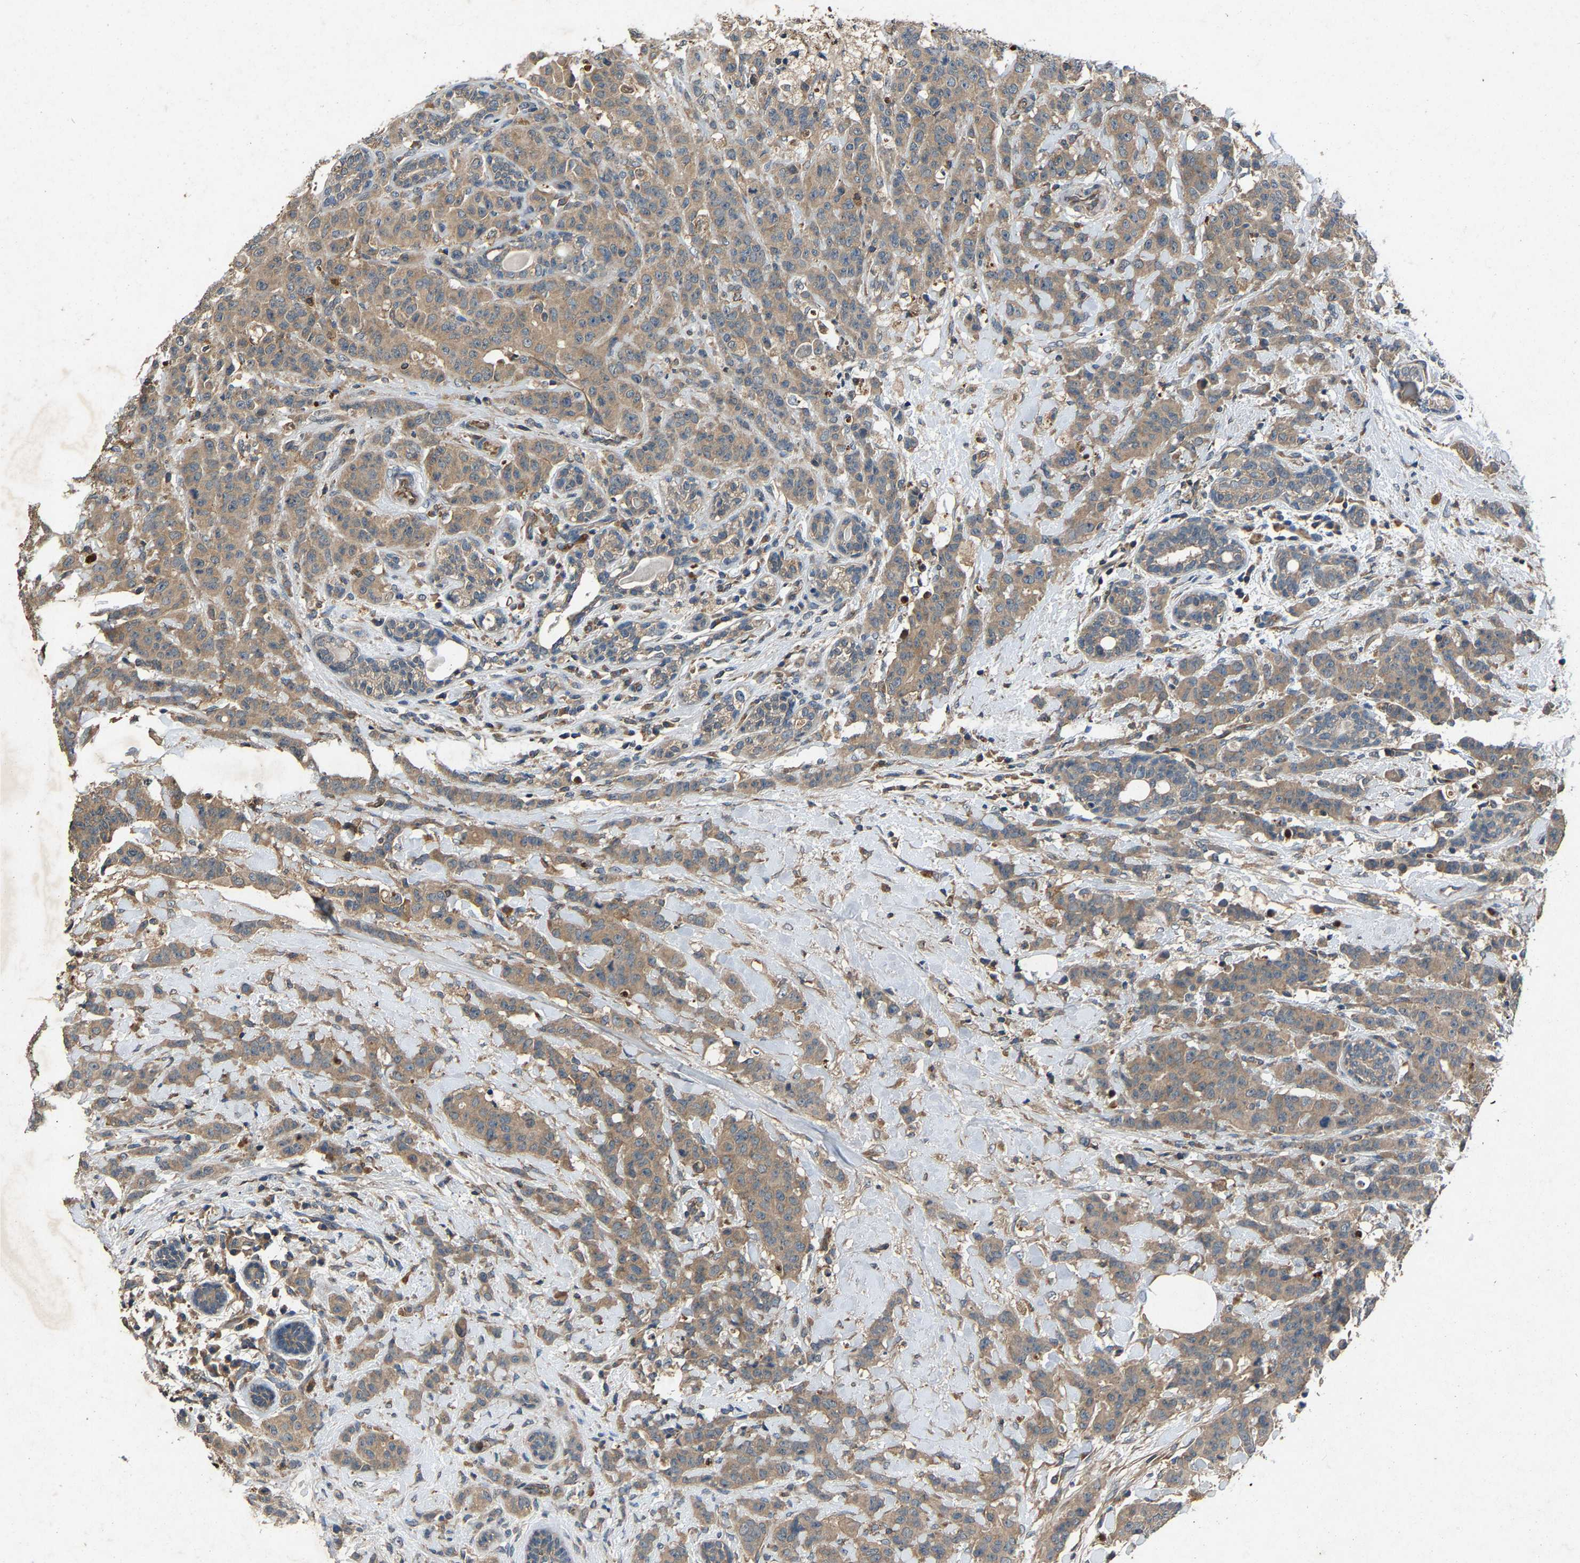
{"staining": {"intensity": "moderate", "quantity": ">75%", "location": "cytoplasmic/membranous"}, "tissue": "breast cancer", "cell_type": "Tumor cells", "image_type": "cancer", "snomed": [{"axis": "morphology", "description": "Normal tissue, NOS"}, {"axis": "morphology", "description": "Duct carcinoma"}, {"axis": "topography", "description": "Breast"}], "caption": "Breast cancer (invasive ductal carcinoma) stained with IHC exhibits moderate cytoplasmic/membranous expression in approximately >75% of tumor cells.", "gene": "PPID", "patient": {"sex": "female", "age": 40}}